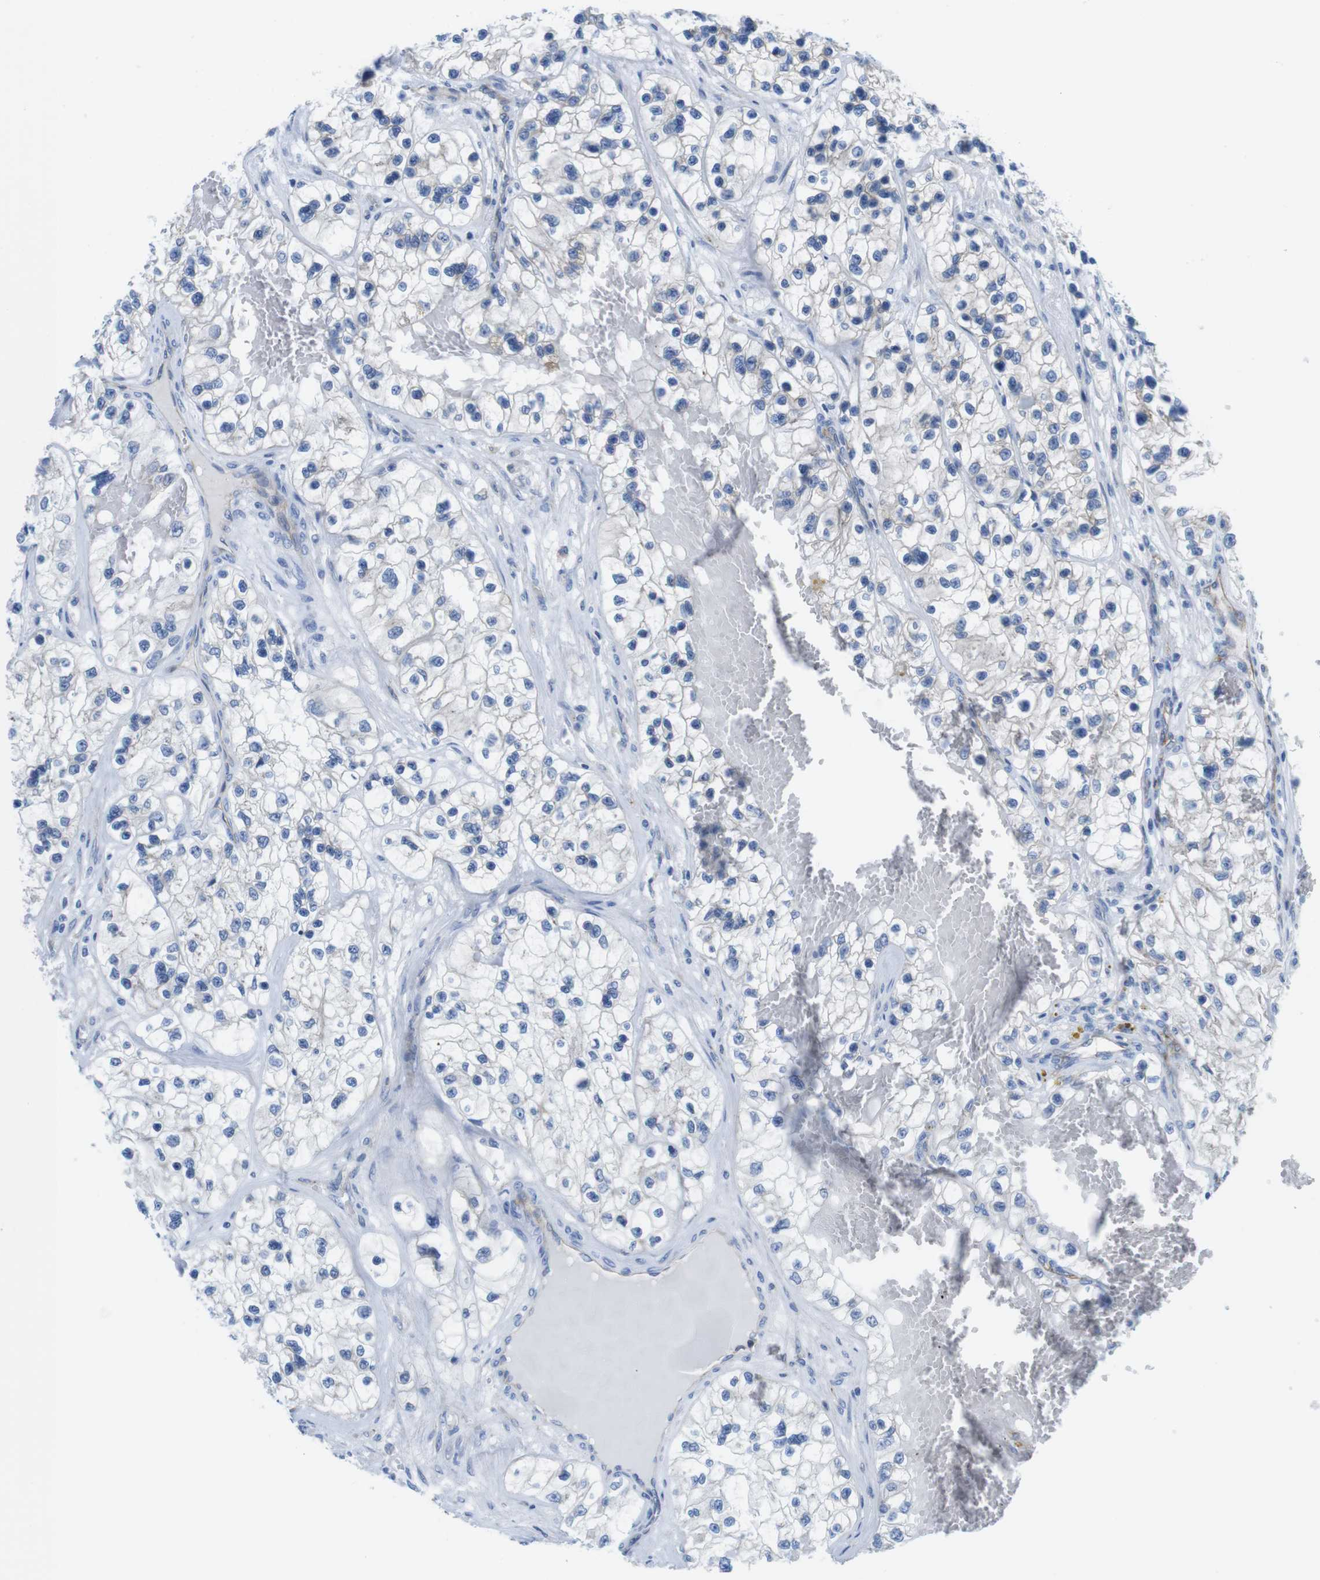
{"staining": {"intensity": "negative", "quantity": "none", "location": "none"}, "tissue": "renal cancer", "cell_type": "Tumor cells", "image_type": "cancer", "snomed": [{"axis": "morphology", "description": "Adenocarcinoma, NOS"}, {"axis": "topography", "description": "Kidney"}], "caption": "A micrograph of renal adenocarcinoma stained for a protein displays no brown staining in tumor cells.", "gene": "CDH8", "patient": {"sex": "female", "age": 57}}